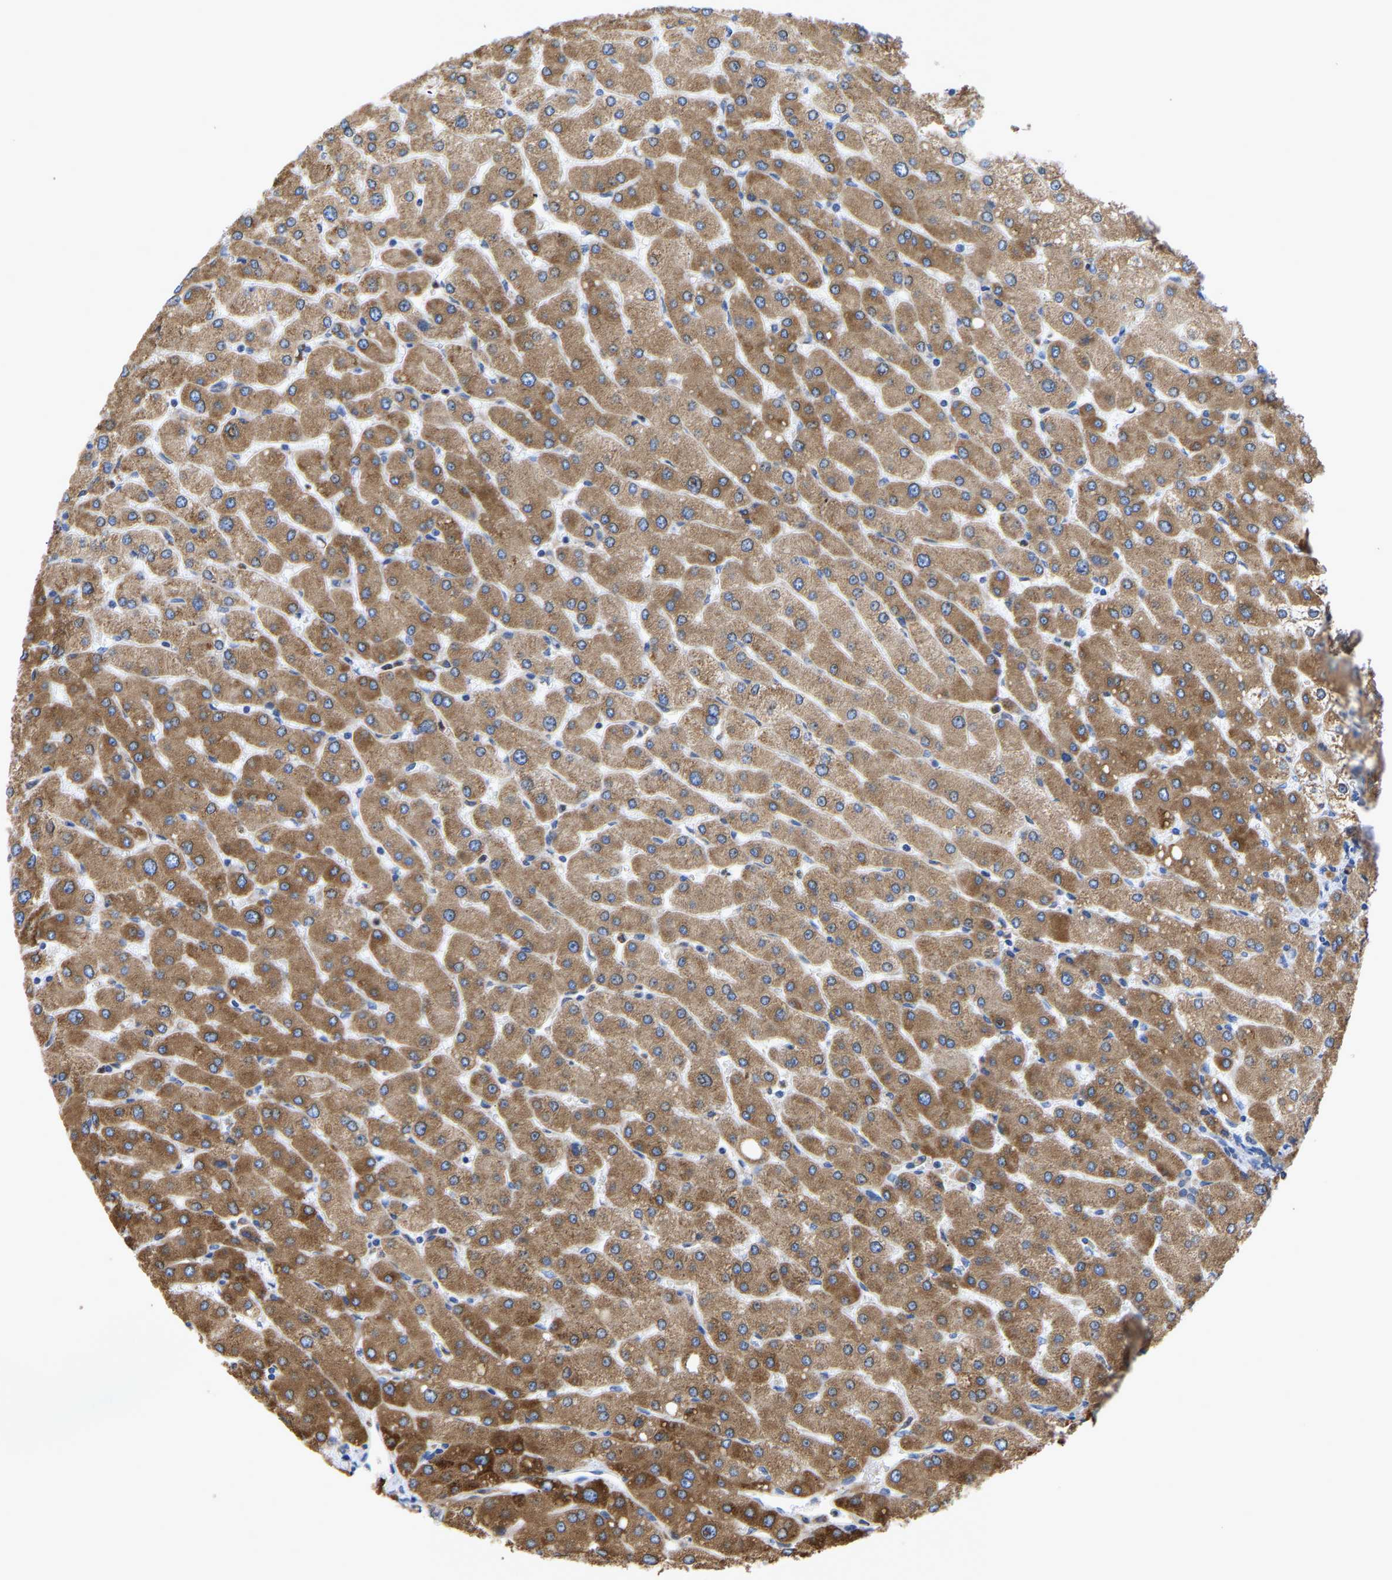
{"staining": {"intensity": "weak", "quantity": "<25%", "location": "cytoplasmic/membranous"}, "tissue": "liver", "cell_type": "Cholangiocytes", "image_type": "normal", "snomed": [{"axis": "morphology", "description": "Normal tissue, NOS"}, {"axis": "topography", "description": "Liver"}], "caption": "Cholangiocytes show no significant expression in benign liver. (DAB immunohistochemistry (IHC), high magnification).", "gene": "P4HB", "patient": {"sex": "male", "age": 55}}